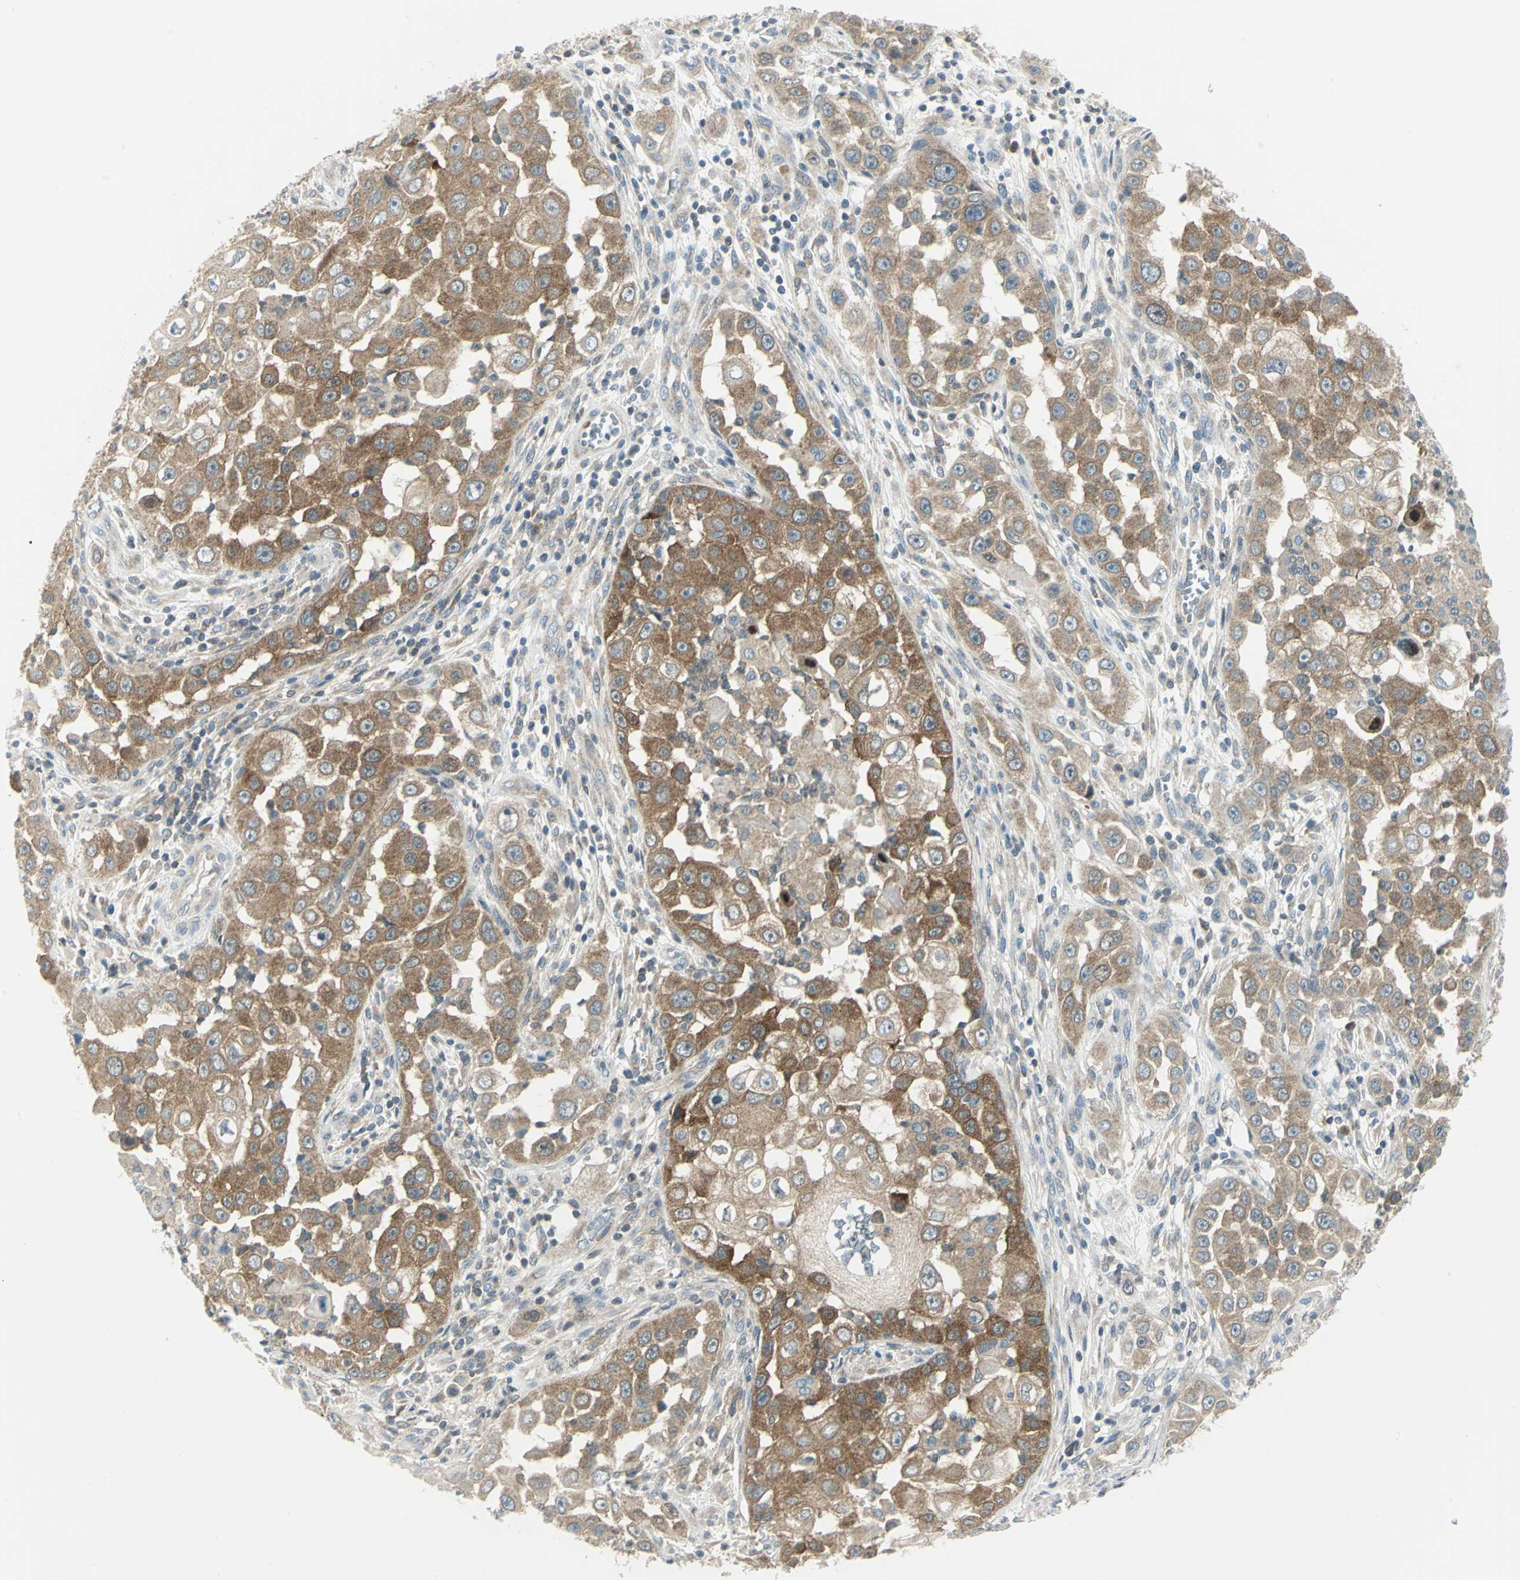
{"staining": {"intensity": "moderate", "quantity": ">75%", "location": "cytoplasmic/membranous"}, "tissue": "head and neck cancer", "cell_type": "Tumor cells", "image_type": "cancer", "snomed": [{"axis": "morphology", "description": "Carcinoma, NOS"}, {"axis": "topography", "description": "Head-Neck"}], "caption": "Protein analysis of carcinoma (head and neck) tissue displays moderate cytoplasmic/membranous positivity in about >75% of tumor cells. Immunohistochemistry stains the protein in brown and the nuclei are stained blue.", "gene": "ALDOA", "patient": {"sex": "male", "age": 87}}